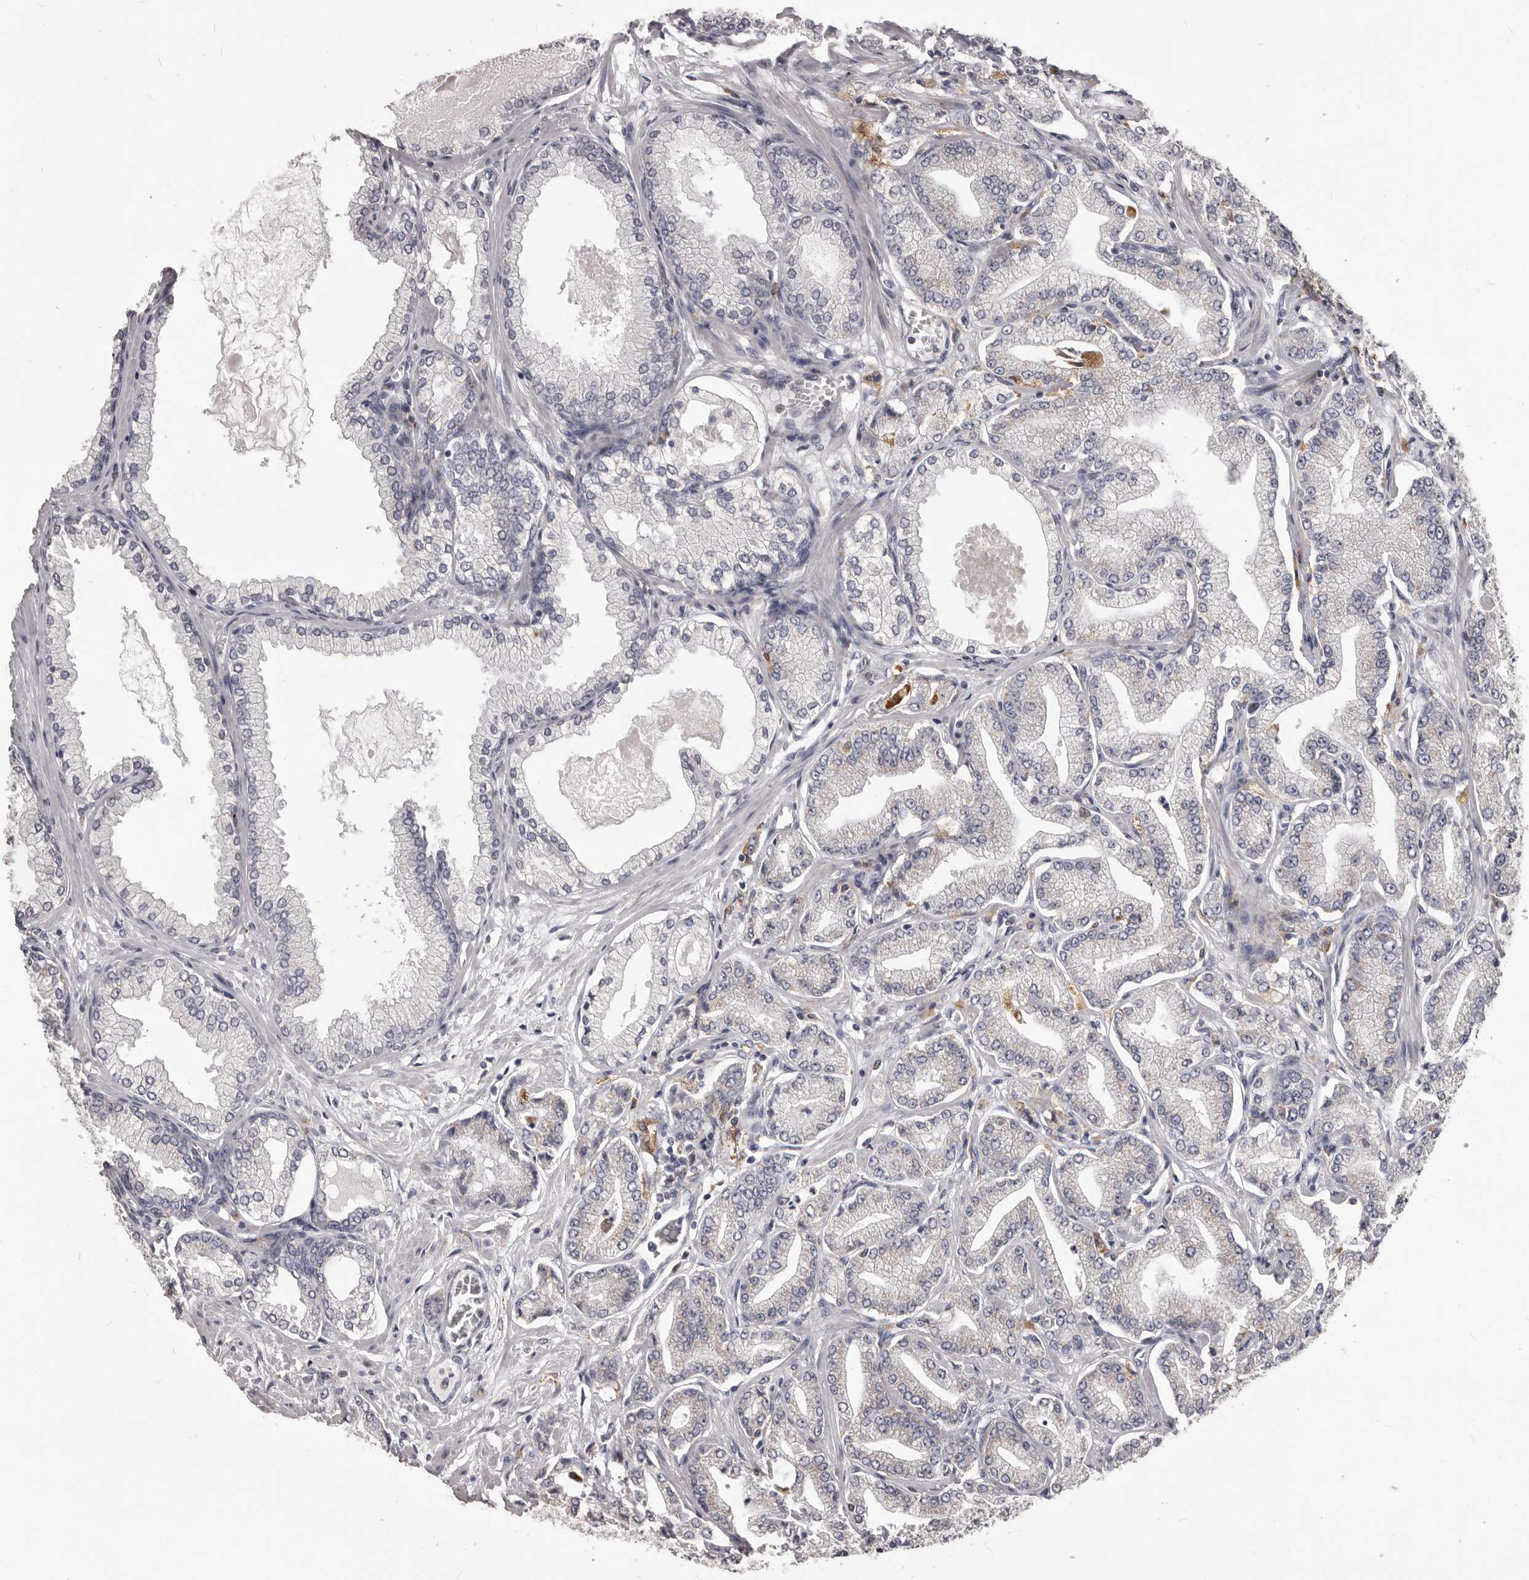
{"staining": {"intensity": "negative", "quantity": "none", "location": "none"}, "tissue": "prostate cancer", "cell_type": "Tumor cells", "image_type": "cancer", "snomed": [{"axis": "morphology", "description": "Adenocarcinoma, Low grade"}, {"axis": "topography", "description": "Prostate"}], "caption": "Tumor cells are negative for protein expression in human low-grade adenocarcinoma (prostate). The staining is performed using DAB brown chromogen with nuclei counter-stained in using hematoxylin.", "gene": "PI4K2A", "patient": {"sex": "male", "age": 63}}